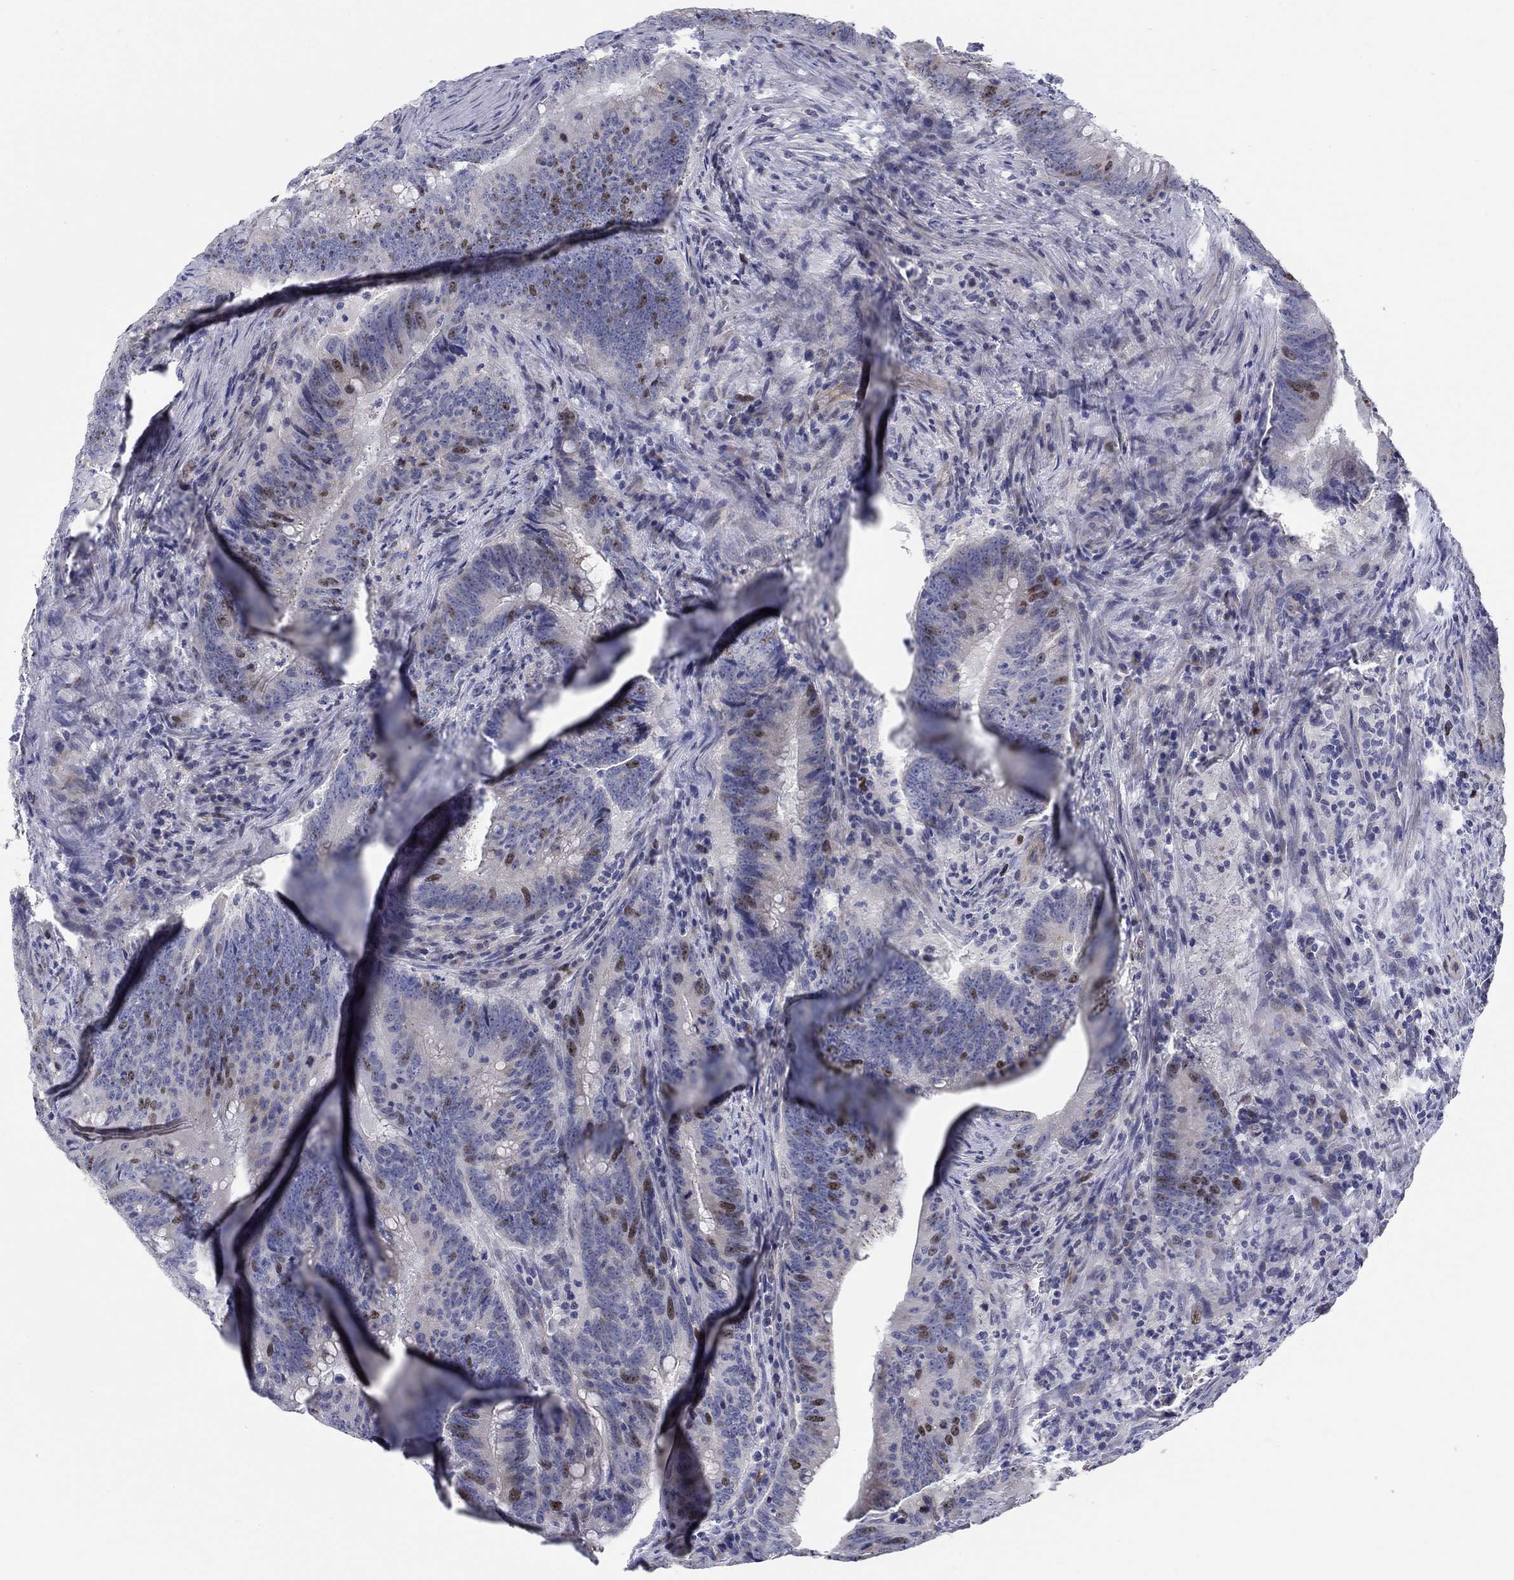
{"staining": {"intensity": "moderate", "quantity": "<25%", "location": "nuclear"}, "tissue": "colorectal cancer", "cell_type": "Tumor cells", "image_type": "cancer", "snomed": [{"axis": "morphology", "description": "Adenocarcinoma, NOS"}, {"axis": "topography", "description": "Colon"}], "caption": "Immunohistochemical staining of human colorectal cancer exhibits moderate nuclear protein positivity in about <25% of tumor cells.", "gene": "PRC1", "patient": {"sex": "female", "age": 87}}